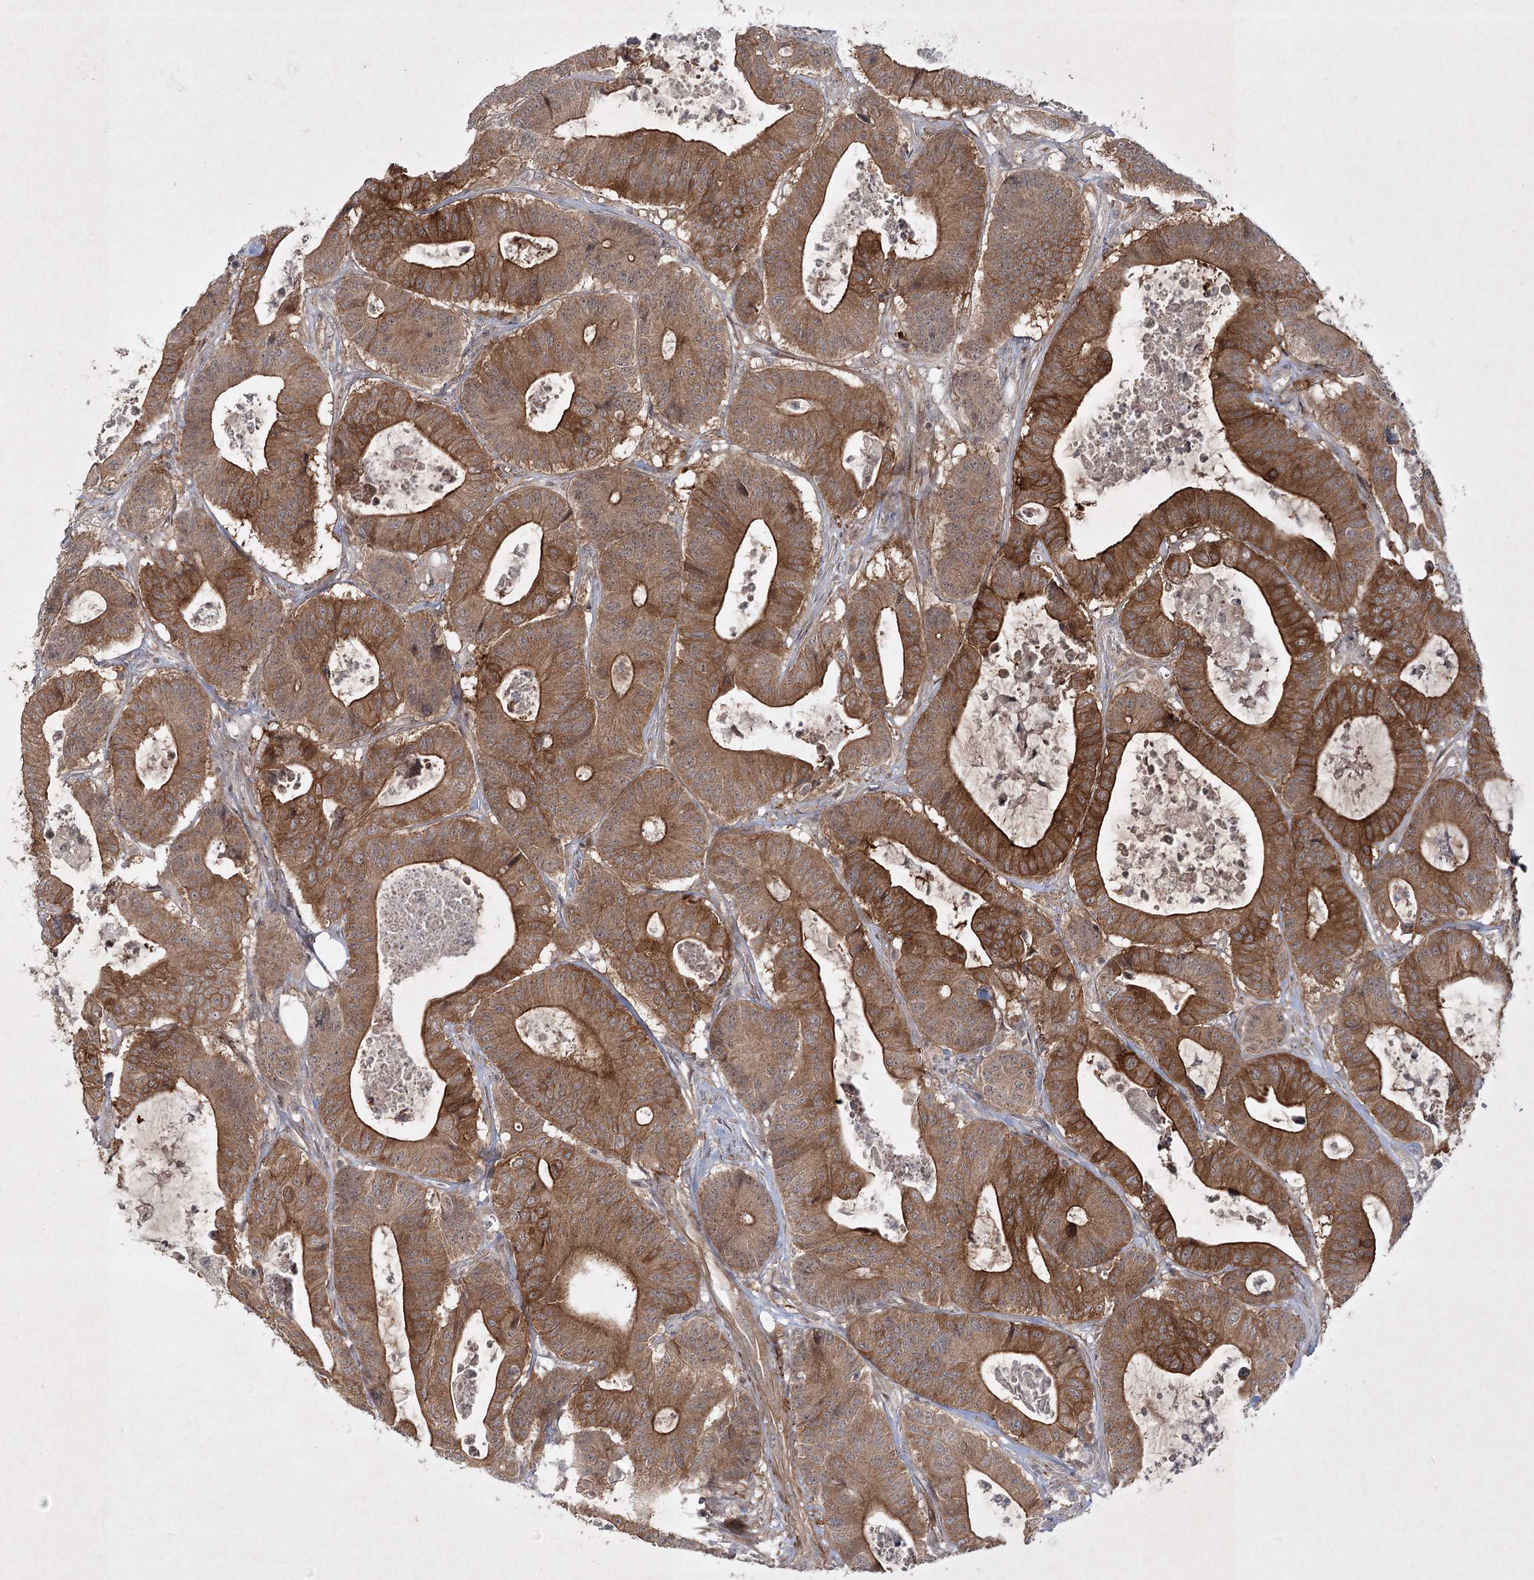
{"staining": {"intensity": "strong", "quantity": ">75%", "location": "cytoplasmic/membranous"}, "tissue": "colorectal cancer", "cell_type": "Tumor cells", "image_type": "cancer", "snomed": [{"axis": "morphology", "description": "Adenocarcinoma, NOS"}, {"axis": "topography", "description": "Colon"}], "caption": "Human adenocarcinoma (colorectal) stained with a protein marker exhibits strong staining in tumor cells.", "gene": "SH2D3A", "patient": {"sex": "female", "age": 84}}